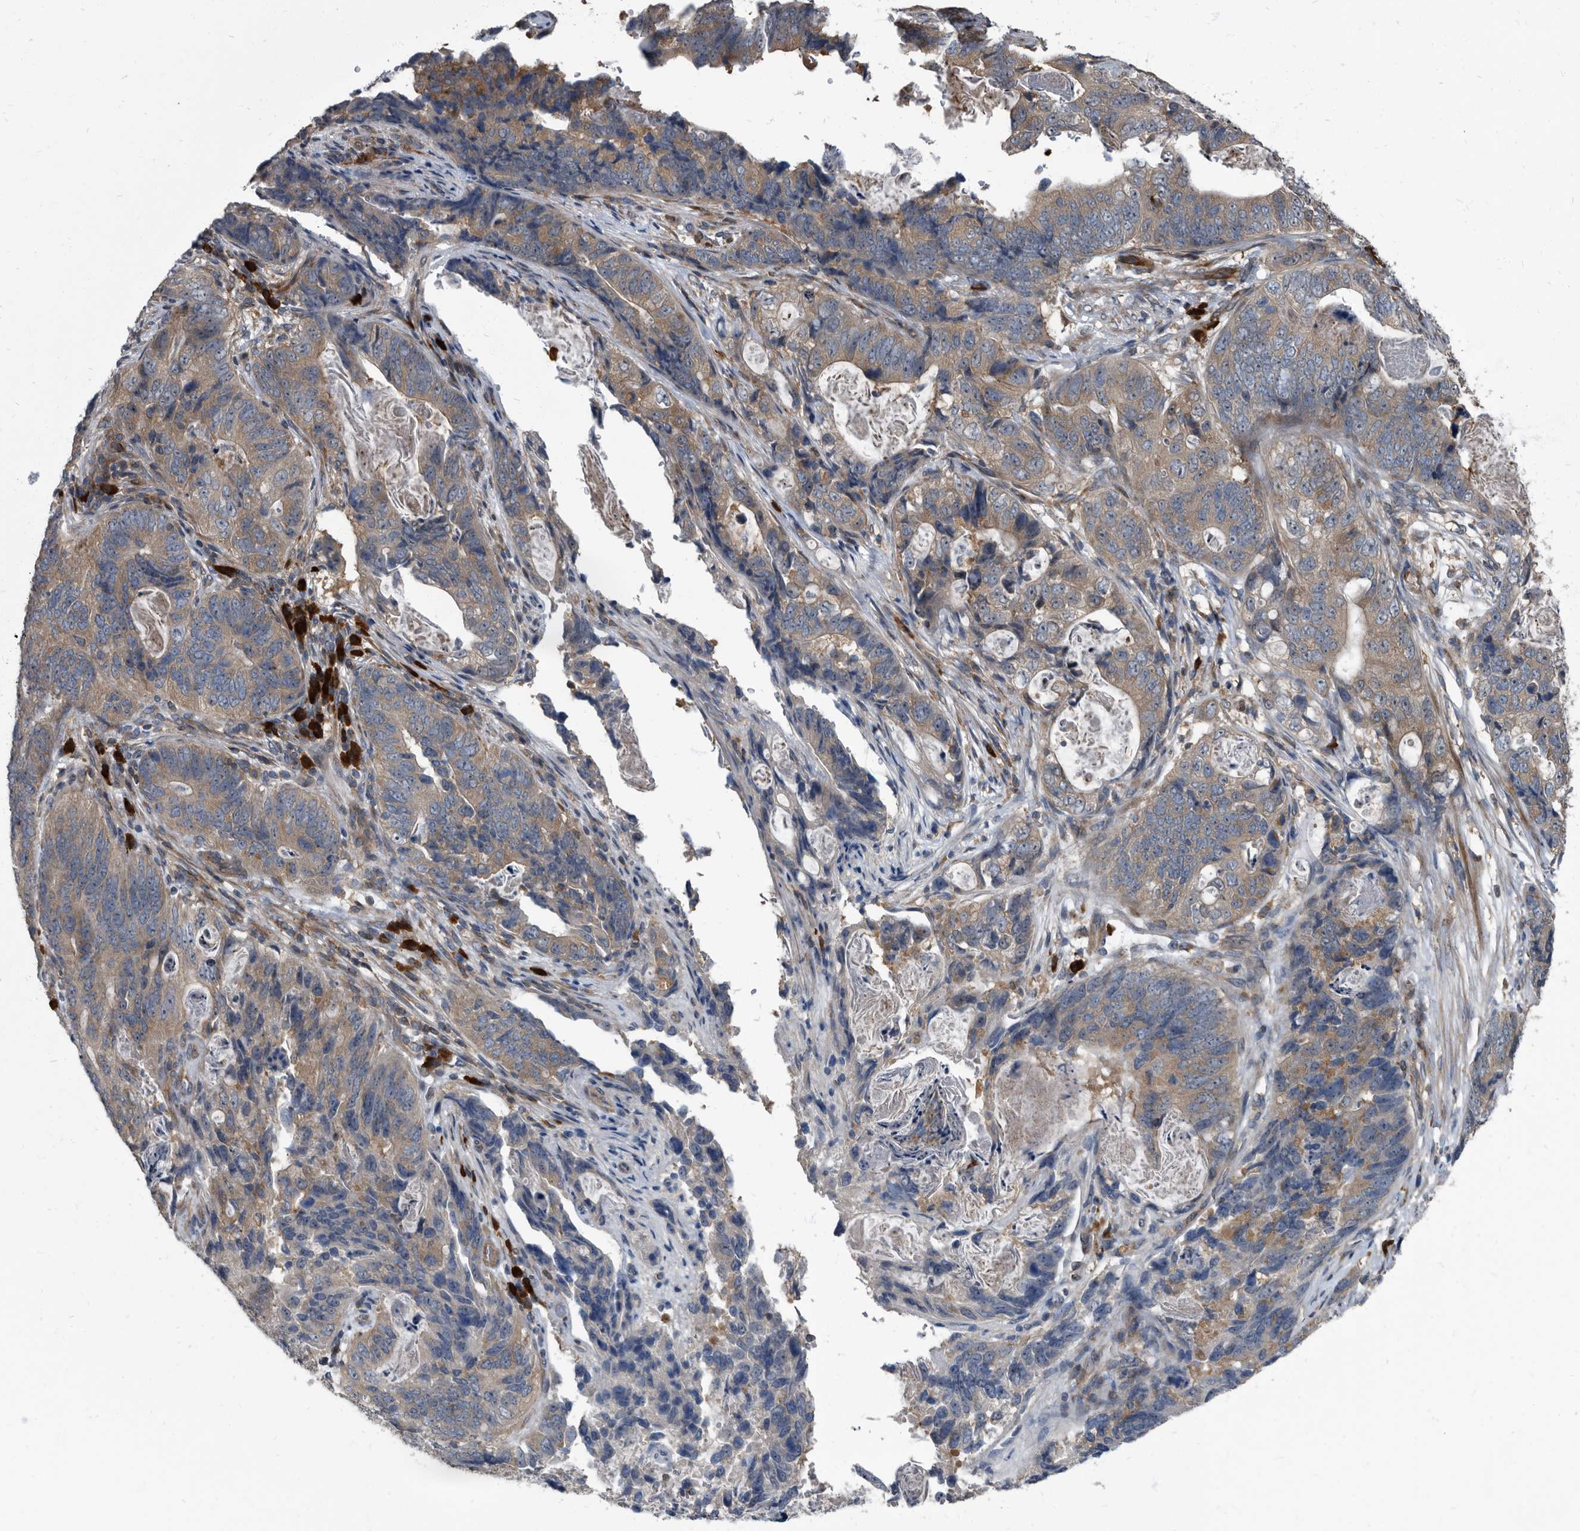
{"staining": {"intensity": "weak", "quantity": "25%-75%", "location": "cytoplasmic/membranous"}, "tissue": "stomach cancer", "cell_type": "Tumor cells", "image_type": "cancer", "snomed": [{"axis": "morphology", "description": "Normal tissue, NOS"}, {"axis": "morphology", "description": "Adenocarcinoma, NOS"}, {"axis": "topography", "description": "Stomach"}], "caption": "The immunohistochemical stain labels weak cytoplasmic/membranous positivity in tumor cells of adenocarcinoma (stomach) tissue. Nuclei are stained in blue.", "gene": "CDV3", "patient": {"sex": "female", "age": 89}}